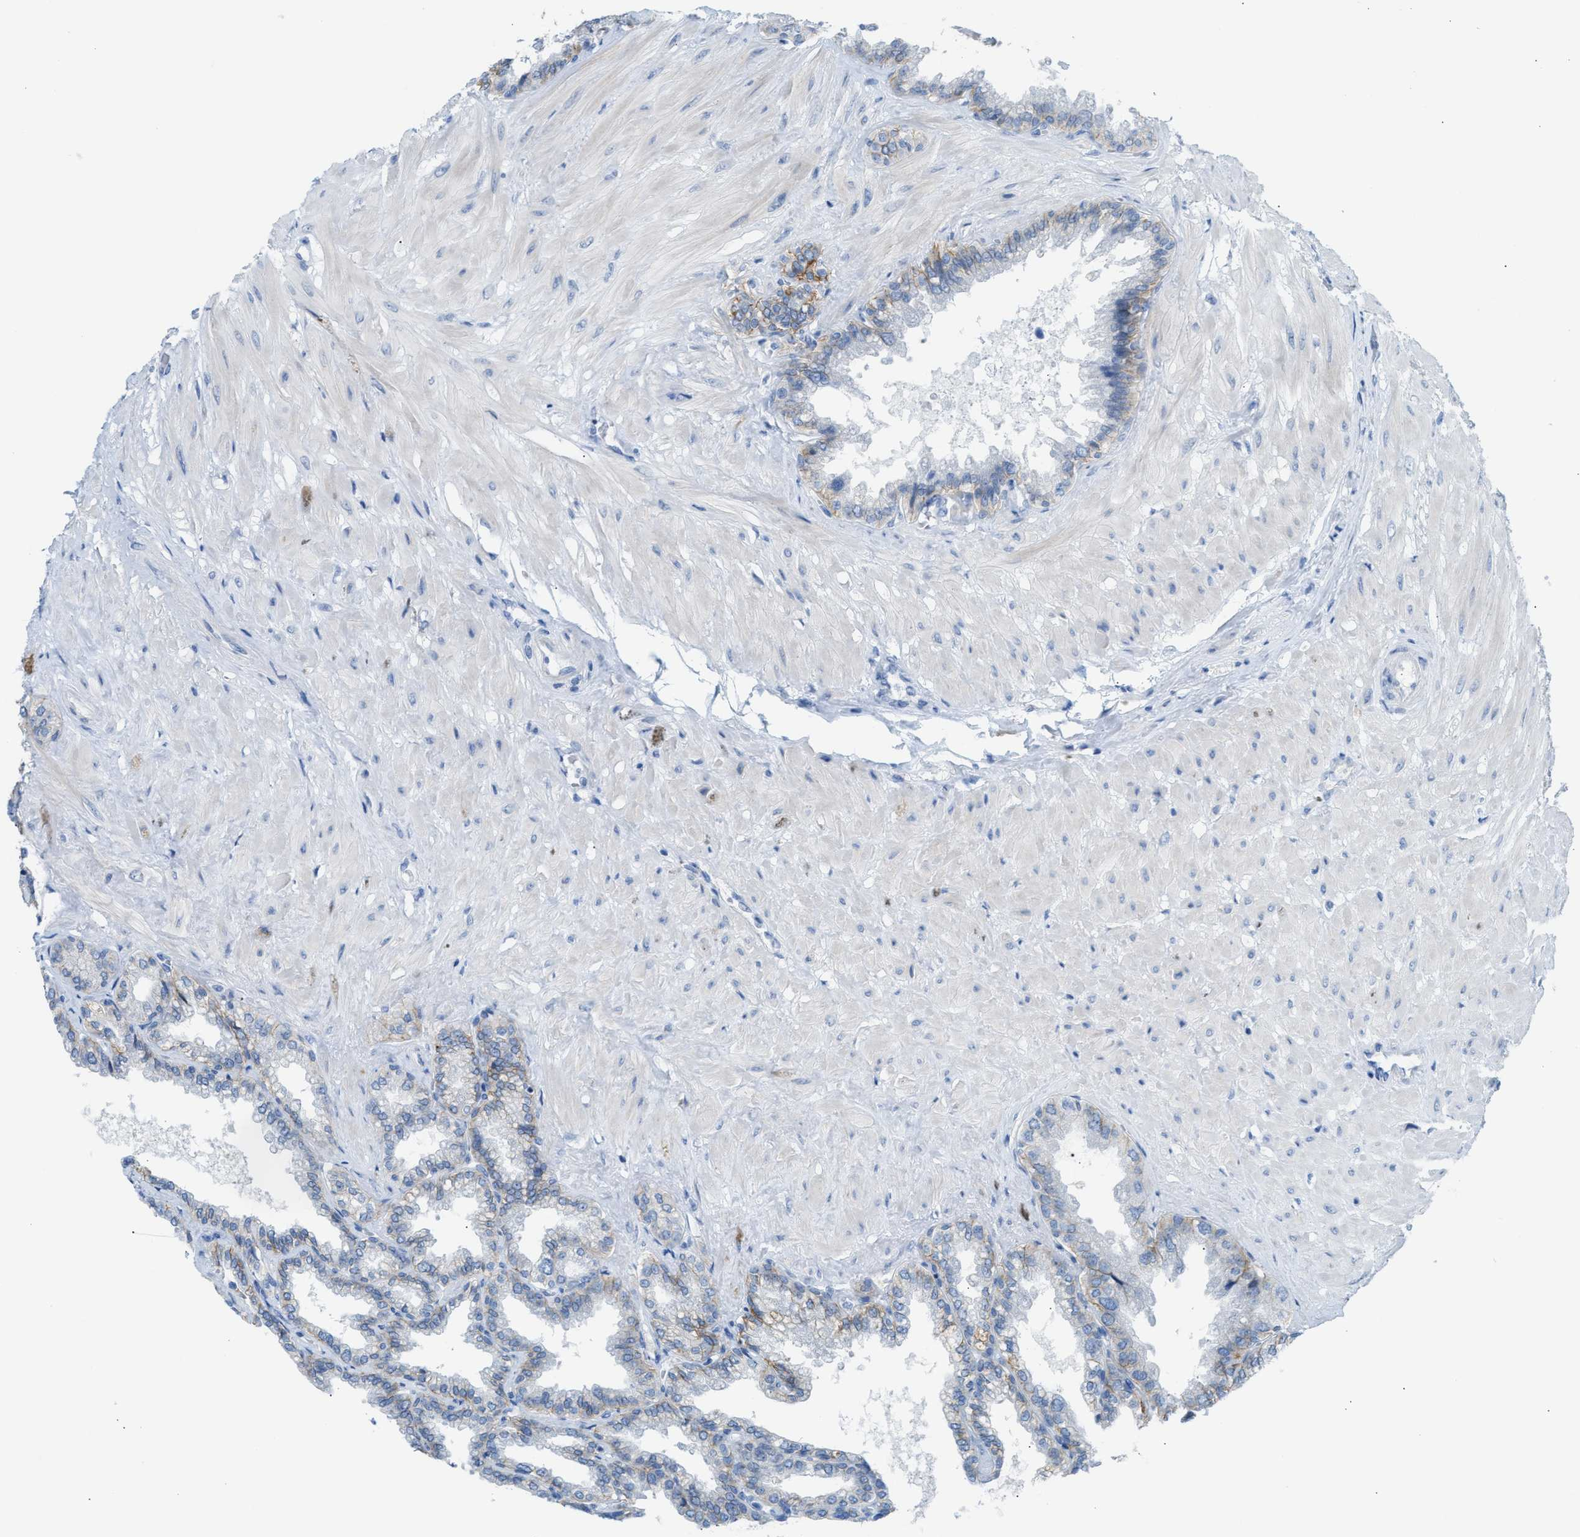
{"staining": {"intensity": "moderate", "quantity": "<25%", "location": "cytoplasmic/membranous"}, "tissue": "seminal vesicle", "cell_type": "Glandular cells", "image_type": "normal", "snomed": [{"axis": "morphology", "description": "Normal tissue, NOS"}, {"axis": "topography", "description": "Seminal veicle"}], "caption": "Protein staining of unremarkable seminal vesicle reveals moderate cytoplasmic/membranous positivity in approximately <25% of glandular cells.", "gene": "ERBB2", "patient": {"sex": "male", "age": 46}}